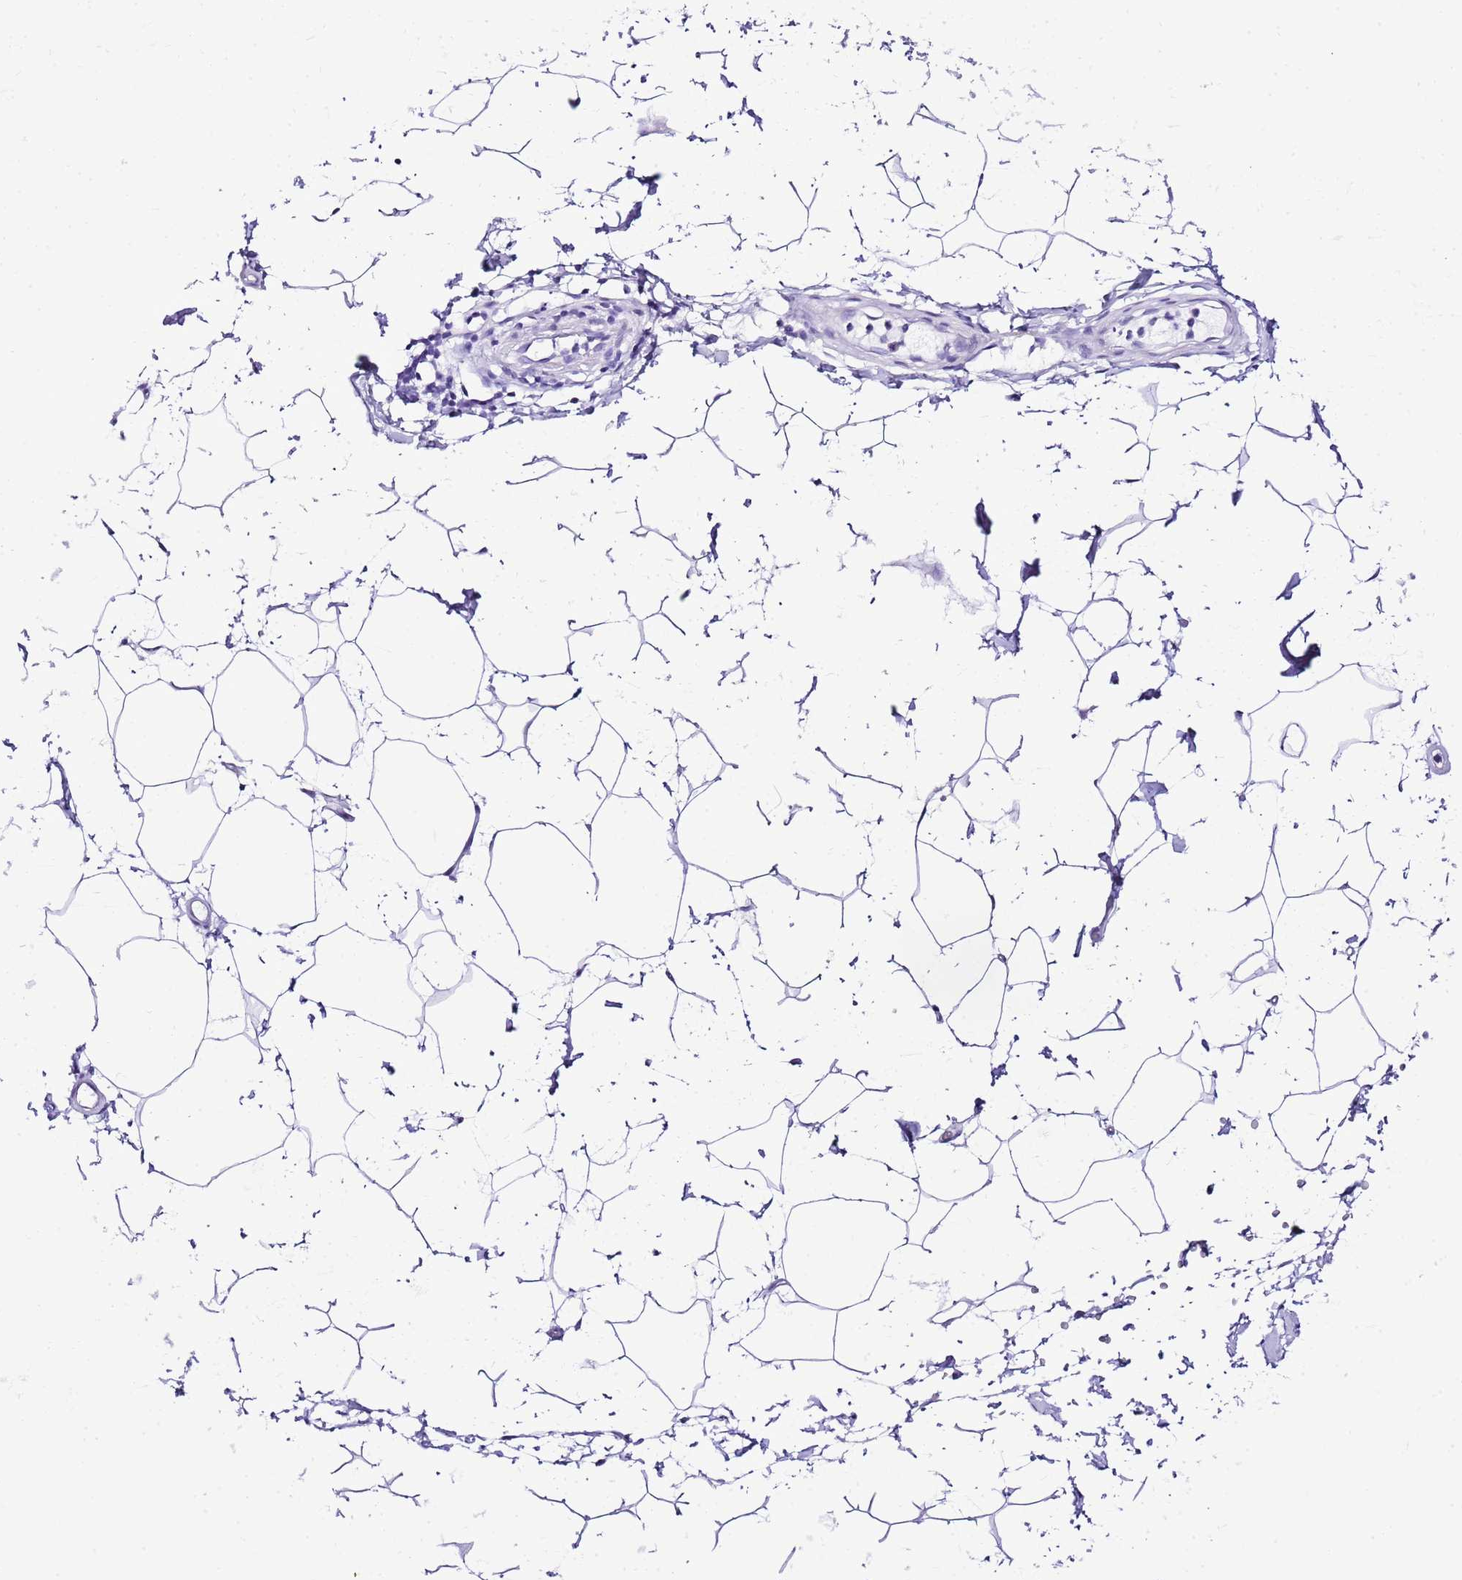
{"staining": {"intensity": "negative", "quantity": "none", "location": "none"}, "tissue": "adipose tissue", "cell_type": "Adipocytes", "image_type": "normal", "snomed": [{"axis": "morphology", "description": "Normal tissue, NOS"}, {"axis": "topography", "description": "Soft tissue"}, {"axis": "topography", "description": "Adipose tissue"}, {"axis": "topography", "description": "Vascular tissue"}, {"axis": "topography", "description": "Peripheral nerve tissue"}], "caption": "IHC of benign adipose tissue demonstrates no expression in adipocytes.", "gene": "KCNC1", "patient": {"sex": "male", "age": 74}}